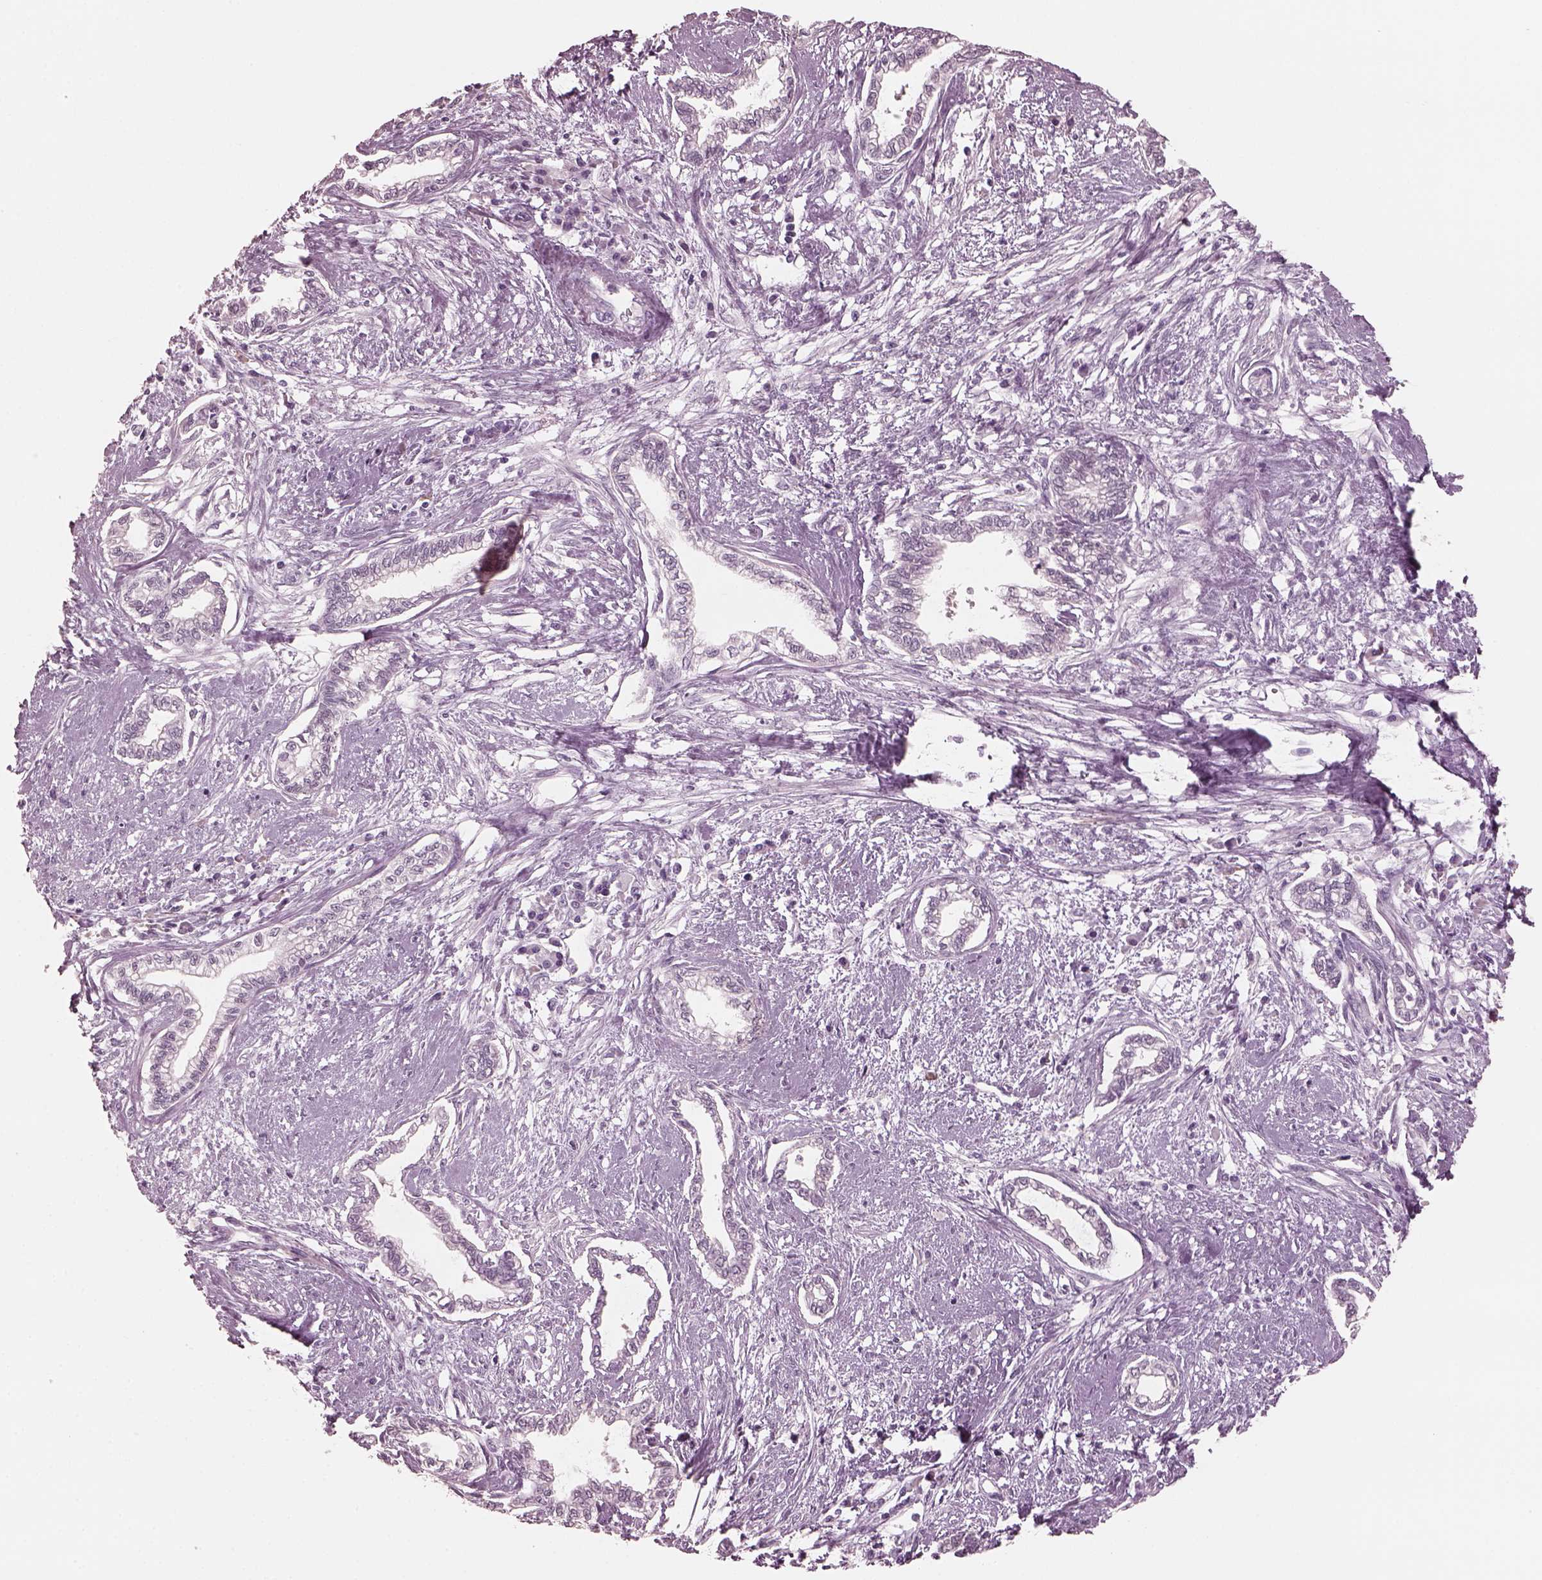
{"staining": {"intensity": "negative", "quantity": "none", "location": "none"}, "tissue": "cervical cancer", "cell_type": "Tumor cells", "image_type": "cancer", "snomed": [{"axis": "morphology", "description": "Adenocarcinoma, NOS"}, {"axis": "topography", "description": "Cervix"}], "caption": "The IHC histopathology image has no significant staining in tumor cells of cervical cancer (adenocarcinoma) tissue.", "gene": "C2orf81", "patient": {"sex": "female", "age": 62}}